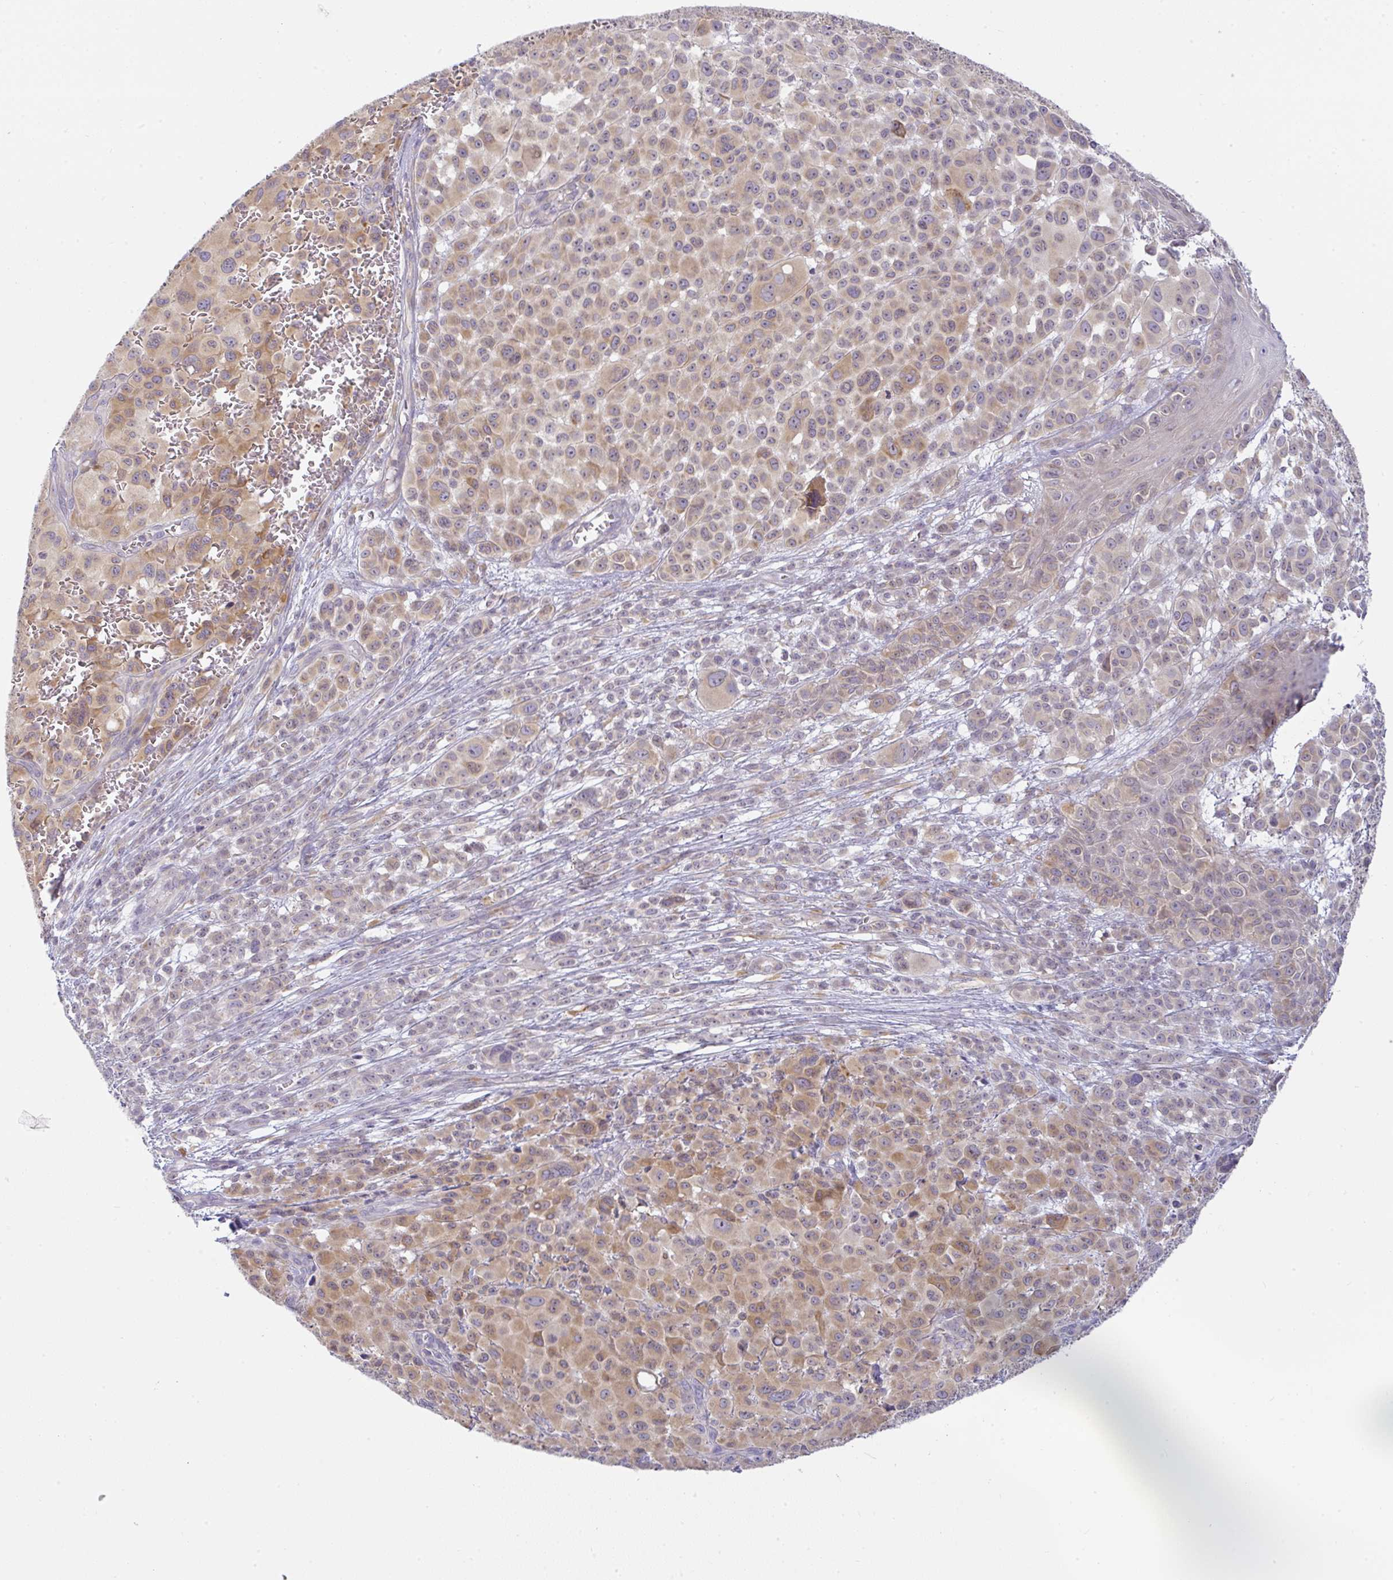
{"staining": {"intensity": "moderate", "quantity": ">75%", "location": "cytoplasmic/membranous"}, "tissue": "melanoma", "cell_type": "Tumor cells", "image_type": "cancer", "snomed": [{"axis": "morphology", "description": "Malignant melanoma, NOS"}, {"axis": "topography", "description": "Skin"}], "caption": "A high-resolution histopathology image shows immunohistochemistry staining of malignant melanoma, which shows moderate cytoplasmic/membranous expression in approximately >75% of tumor cells. (DAB (3,3'-diaminobenzidine) = brown stain, brightfield microscopy at high magnification).", "gene": "DERL2", "patient": {"sex": "female", "age": 74}}